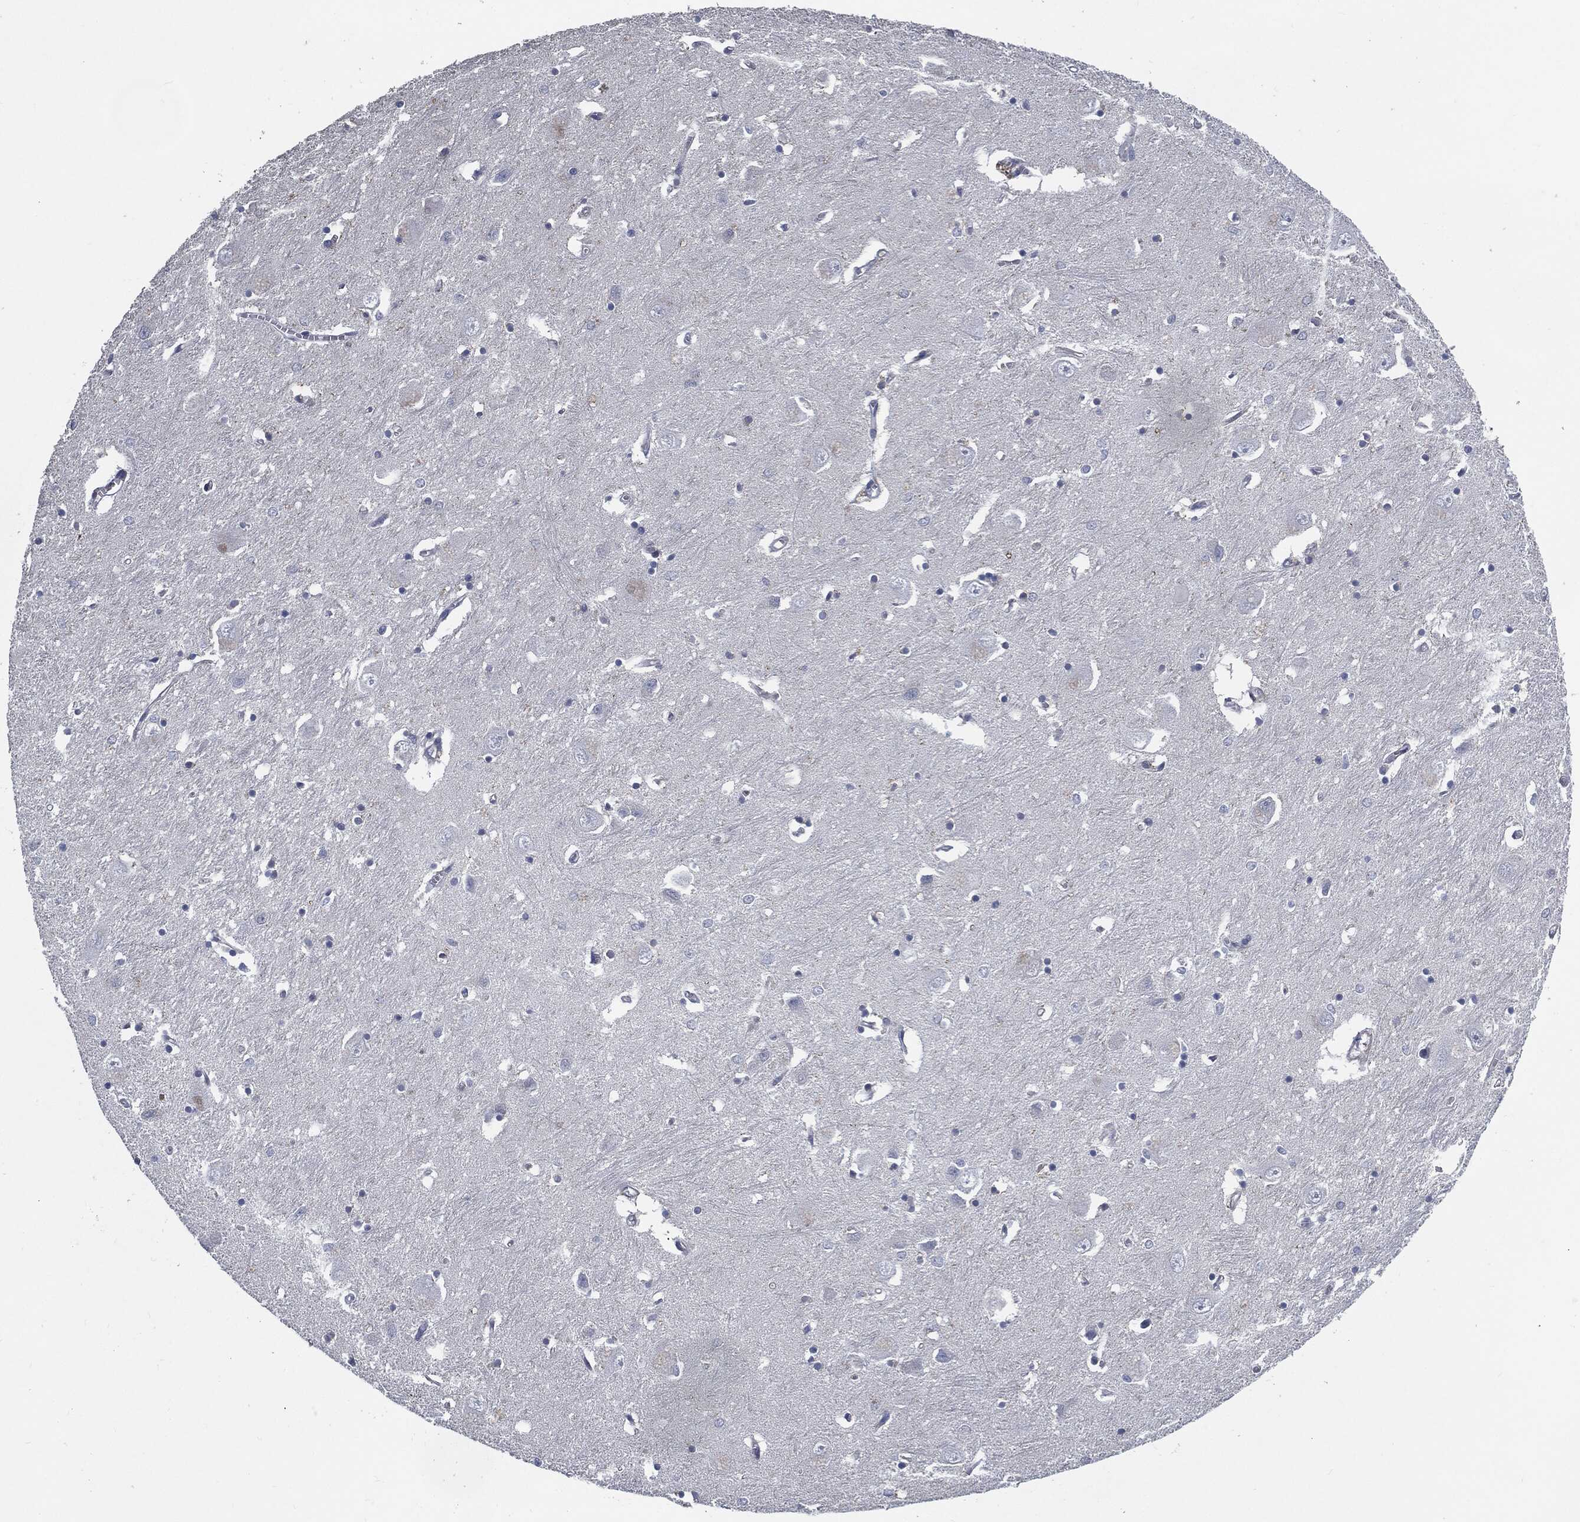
{"staining": {"intensity": "negative", "quantity": "none", "location": "none"}, "tissue": "caudate", "cell_type": "Glial cells", "image_type": "normal", "snomed": [{"axis": "morphology", "description": "Normal tissue, NOS"}, {"axis": "topography", "description": "Lateral ventricle wall"}], "caption": "The photomicrograph displays no staining of glial cells in benign caudate. (Stains: DAB (3,3'-diaminobenzidine) immunohistochemistry (IHC) with hematoxylin counter stain, Microscopy: brightfield microscopy at high magnification).", "gene": "SVIL", "patient": {"sex": "male", "age": 54}}